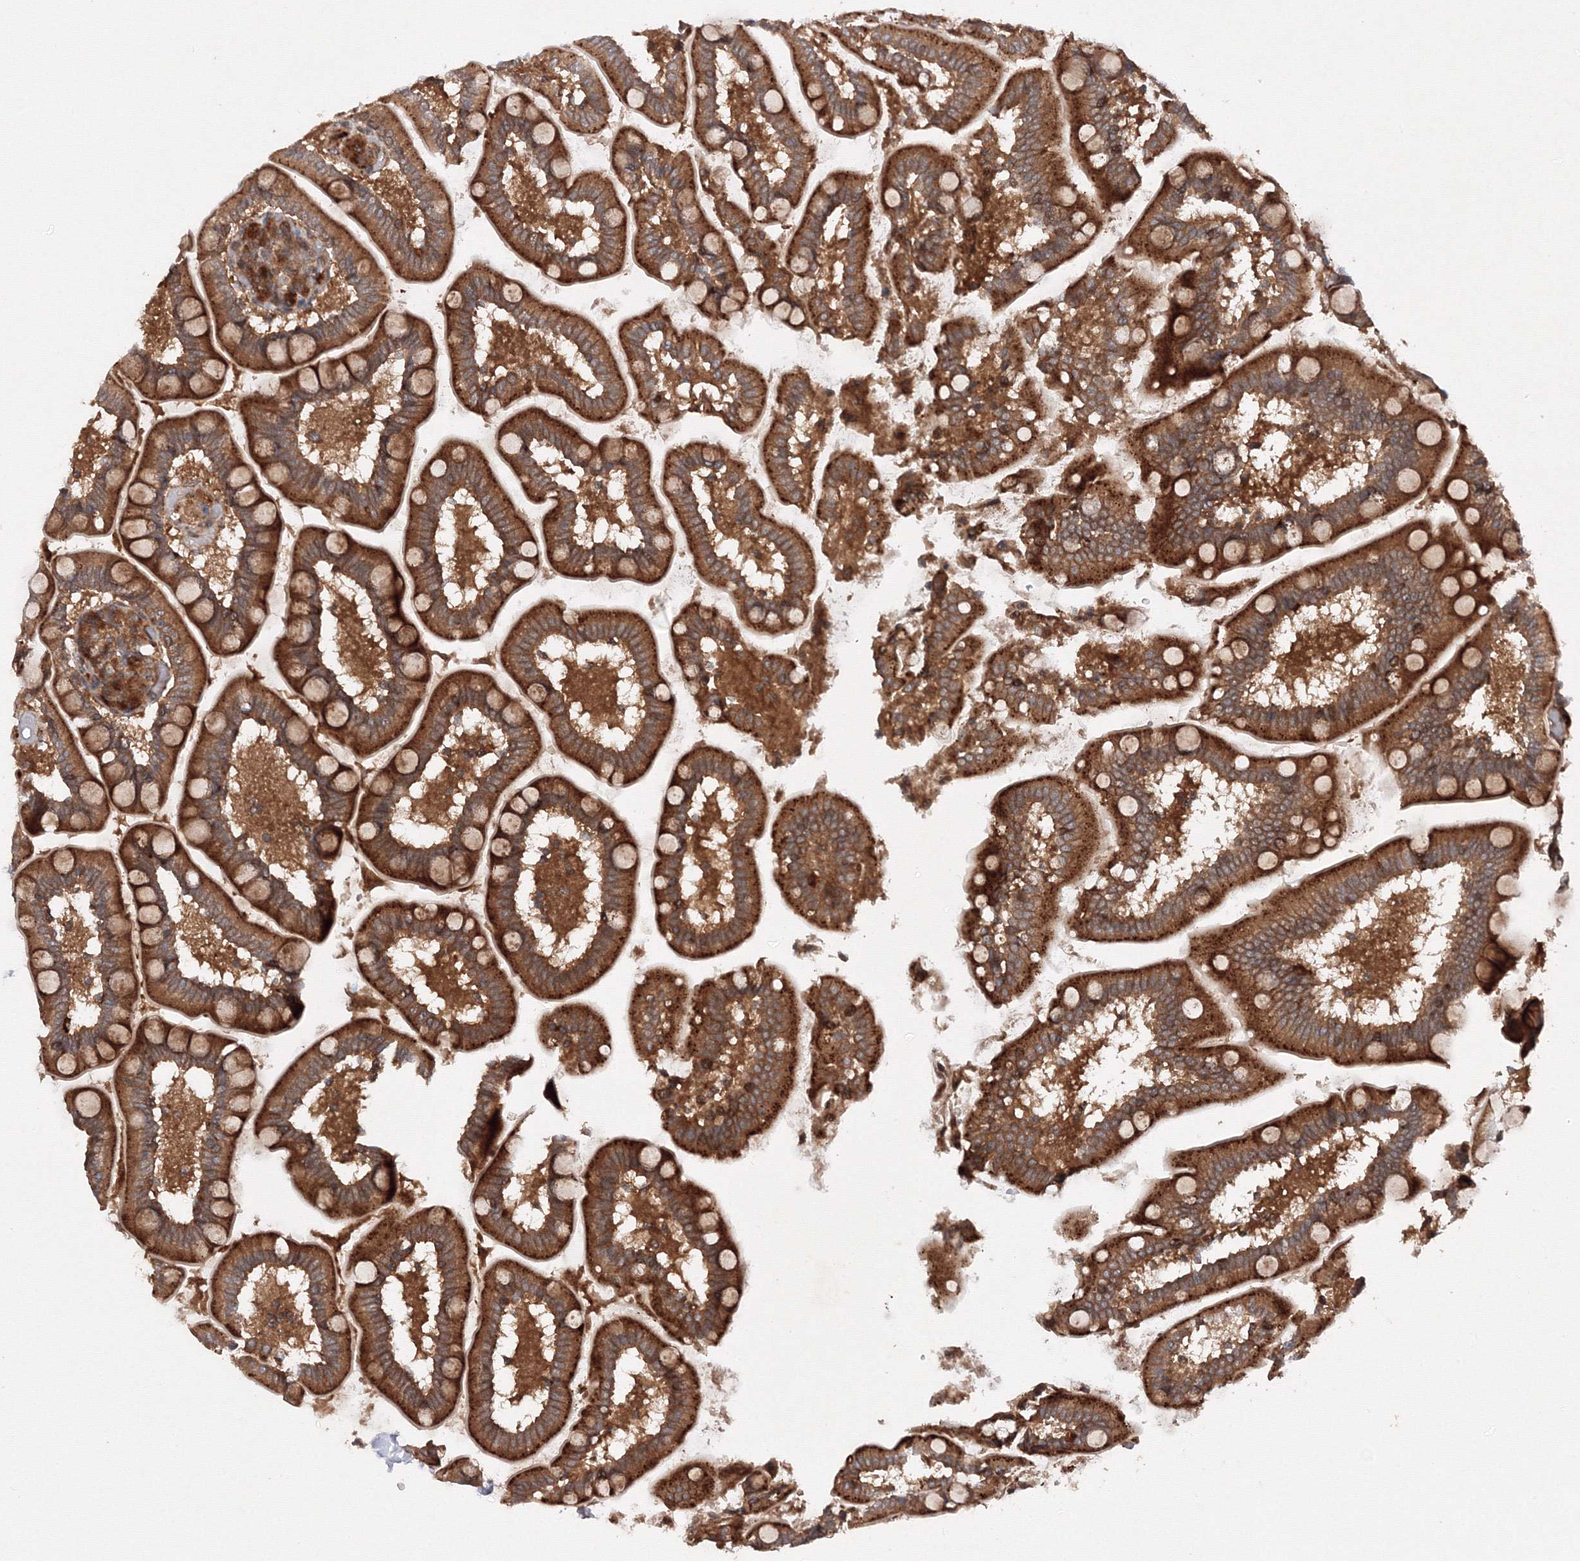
{"staining": {"intensity": "strong", "quantity": ">75%", "location": "cytoplasmic/membranous"}, "tissue": "small intestine", "cell_type": "Glandular cells", "image_type": "normal", "snomed": [{"axis": "morphology", "description": "Normal tissue, NOS"}, {"axis": "topography", "description": "Small intestine"}], "caption": "Immunohistochemical staining of benign human small intestine reveals strong cytoplasmic/membranous protein staining in about >75% of glandular cells.", "gene": "DCTD", "patient": {"sex": "female", "age": 64}}